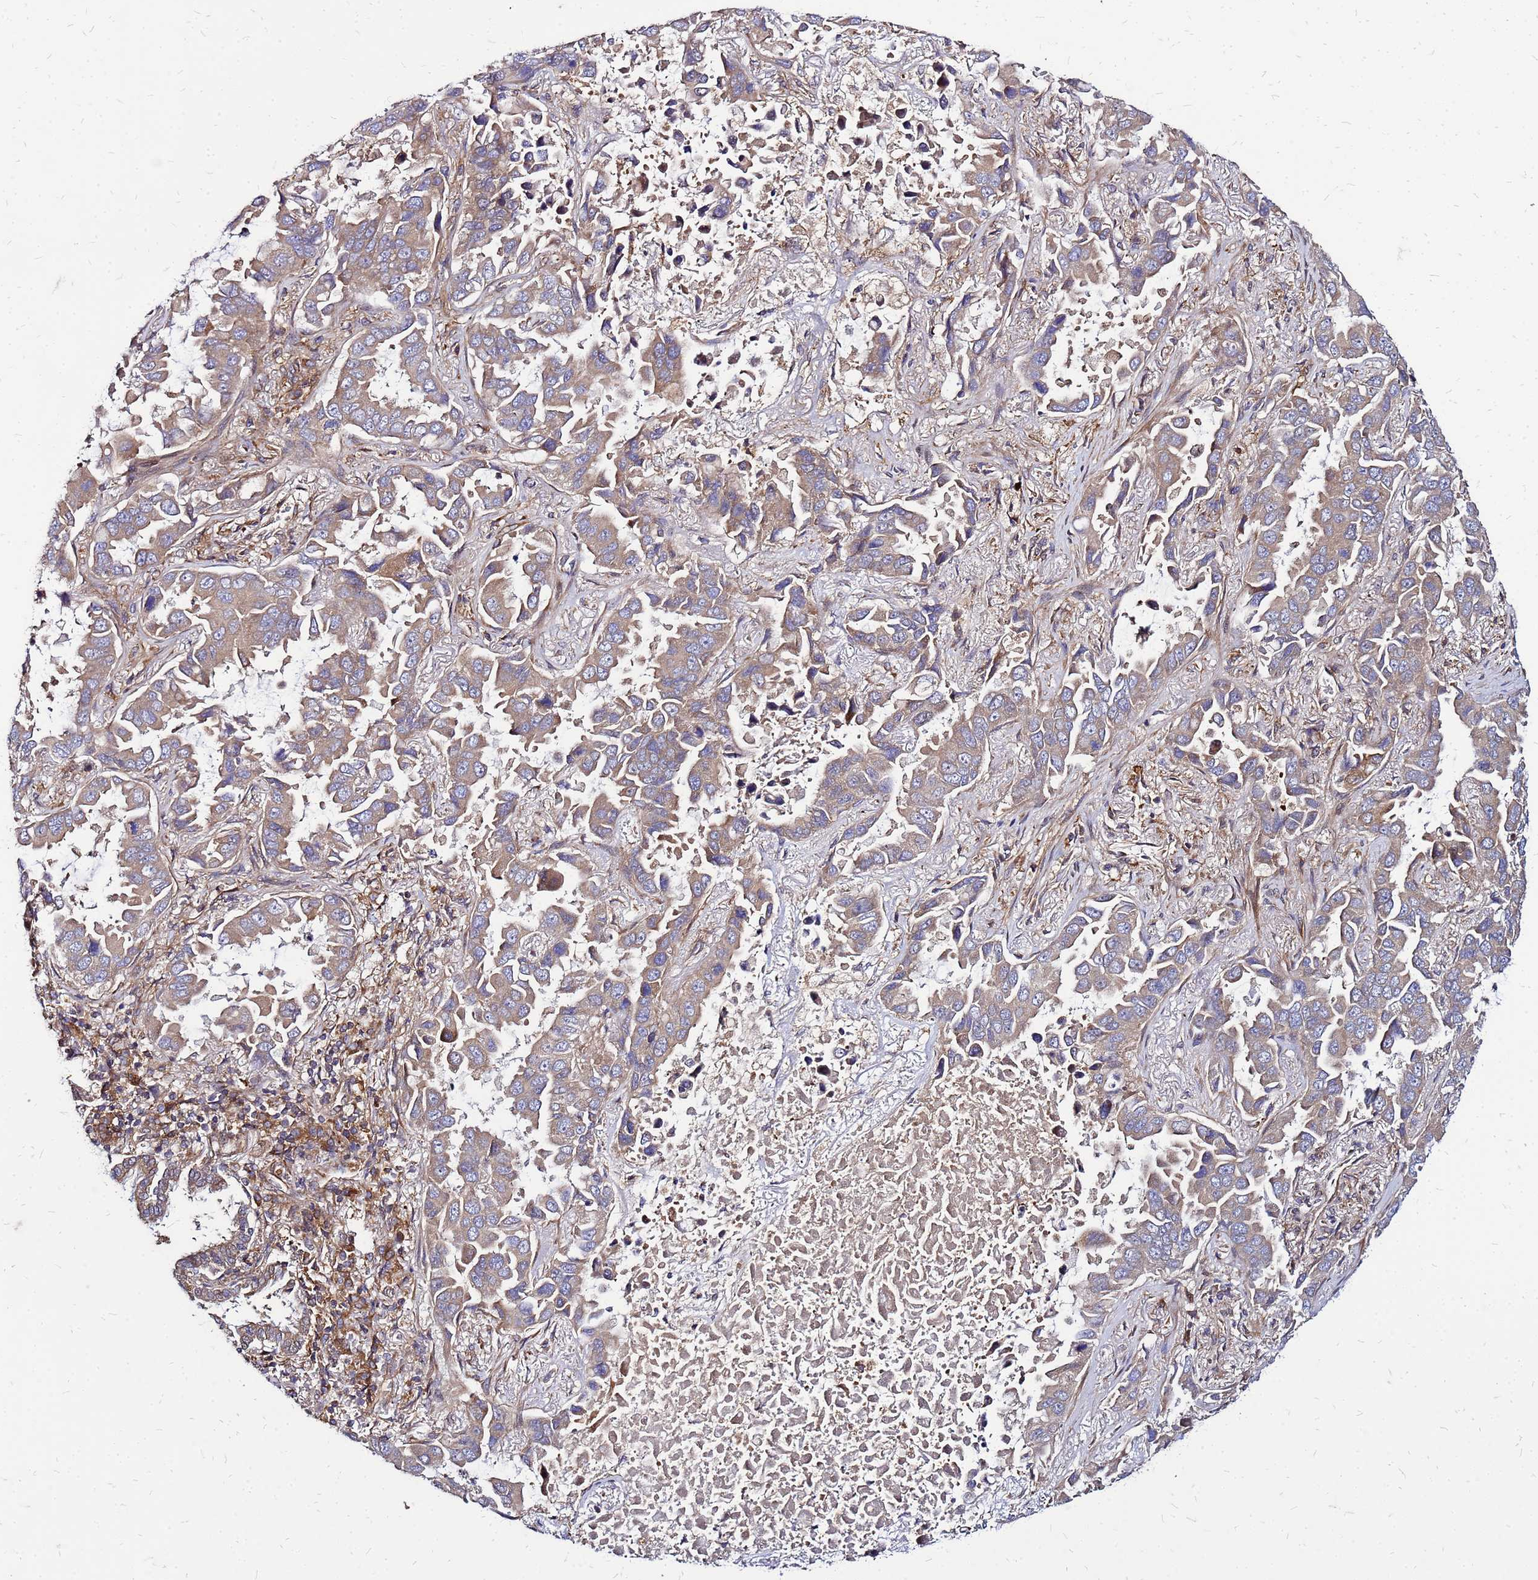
{"staining": {"intensity": "moderate", "quantity": "<25%", "location": "cytoplasmic/membranous"}, "tissue": "lung cancer", "cell_type": "Tumor cells", "image_type": "cancer", "snomed": [{"axis": "morphology", "description": "Adenocarcinoma, NOS"}, {"axis": "topography", "description": "Lung"}], "caption": "High-magnification brightfield microscopy of adenocarcinoma (lung) stained with DAB (brown) and counterstained with hematoxylin (blue). tumor cells exhibit moderate cytoplasmic/membranous staining is identified in about<25% of cells.", "gene": "CYBC1", "patient": {"sex": "male", "age": 64}}